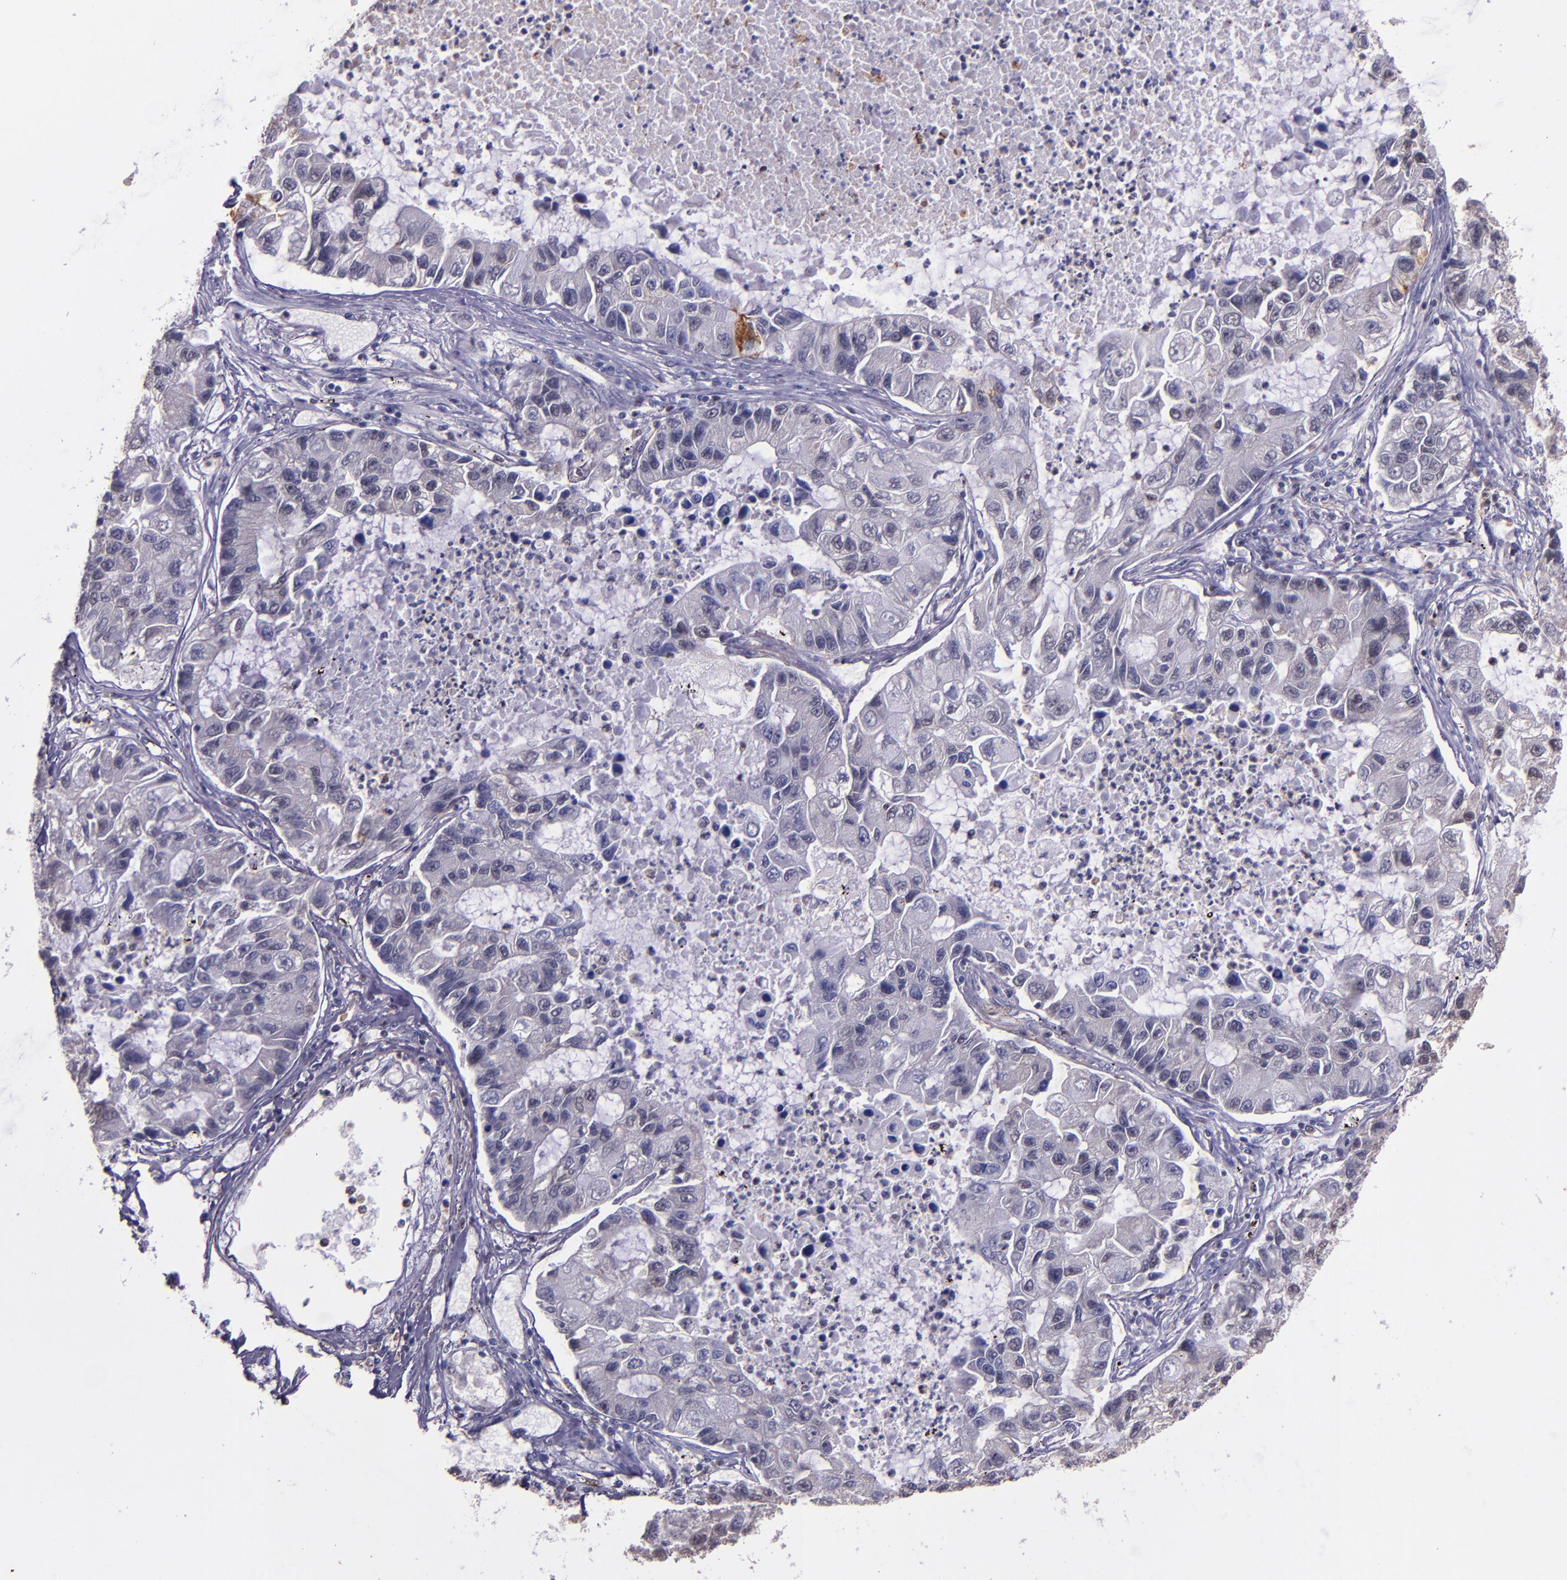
{"staining": {"intensity": "negative", "quantity": "none", "location": "none"}, "tissue": "lung cancer", "cell_type": "Tumor cells", "image_type": "cancer", "snomed": [{"axis": "morphology", "description": "Adenocarcinoma, NOS"}, {"axis": "topography", "description": "Lung"}], "caption": "DAB (3,3'-diaminobenzidine) immunohistochemical staining of lung cancer (adenocarcinoma) demonstrates no significant staining in tumor cells. (DAB (3,3'-diaminobenzidine) immunohistochemistry with hematoxylin counter stain).", "gene": "STAT6", "patient": {"sex": "female", "age": 51}}